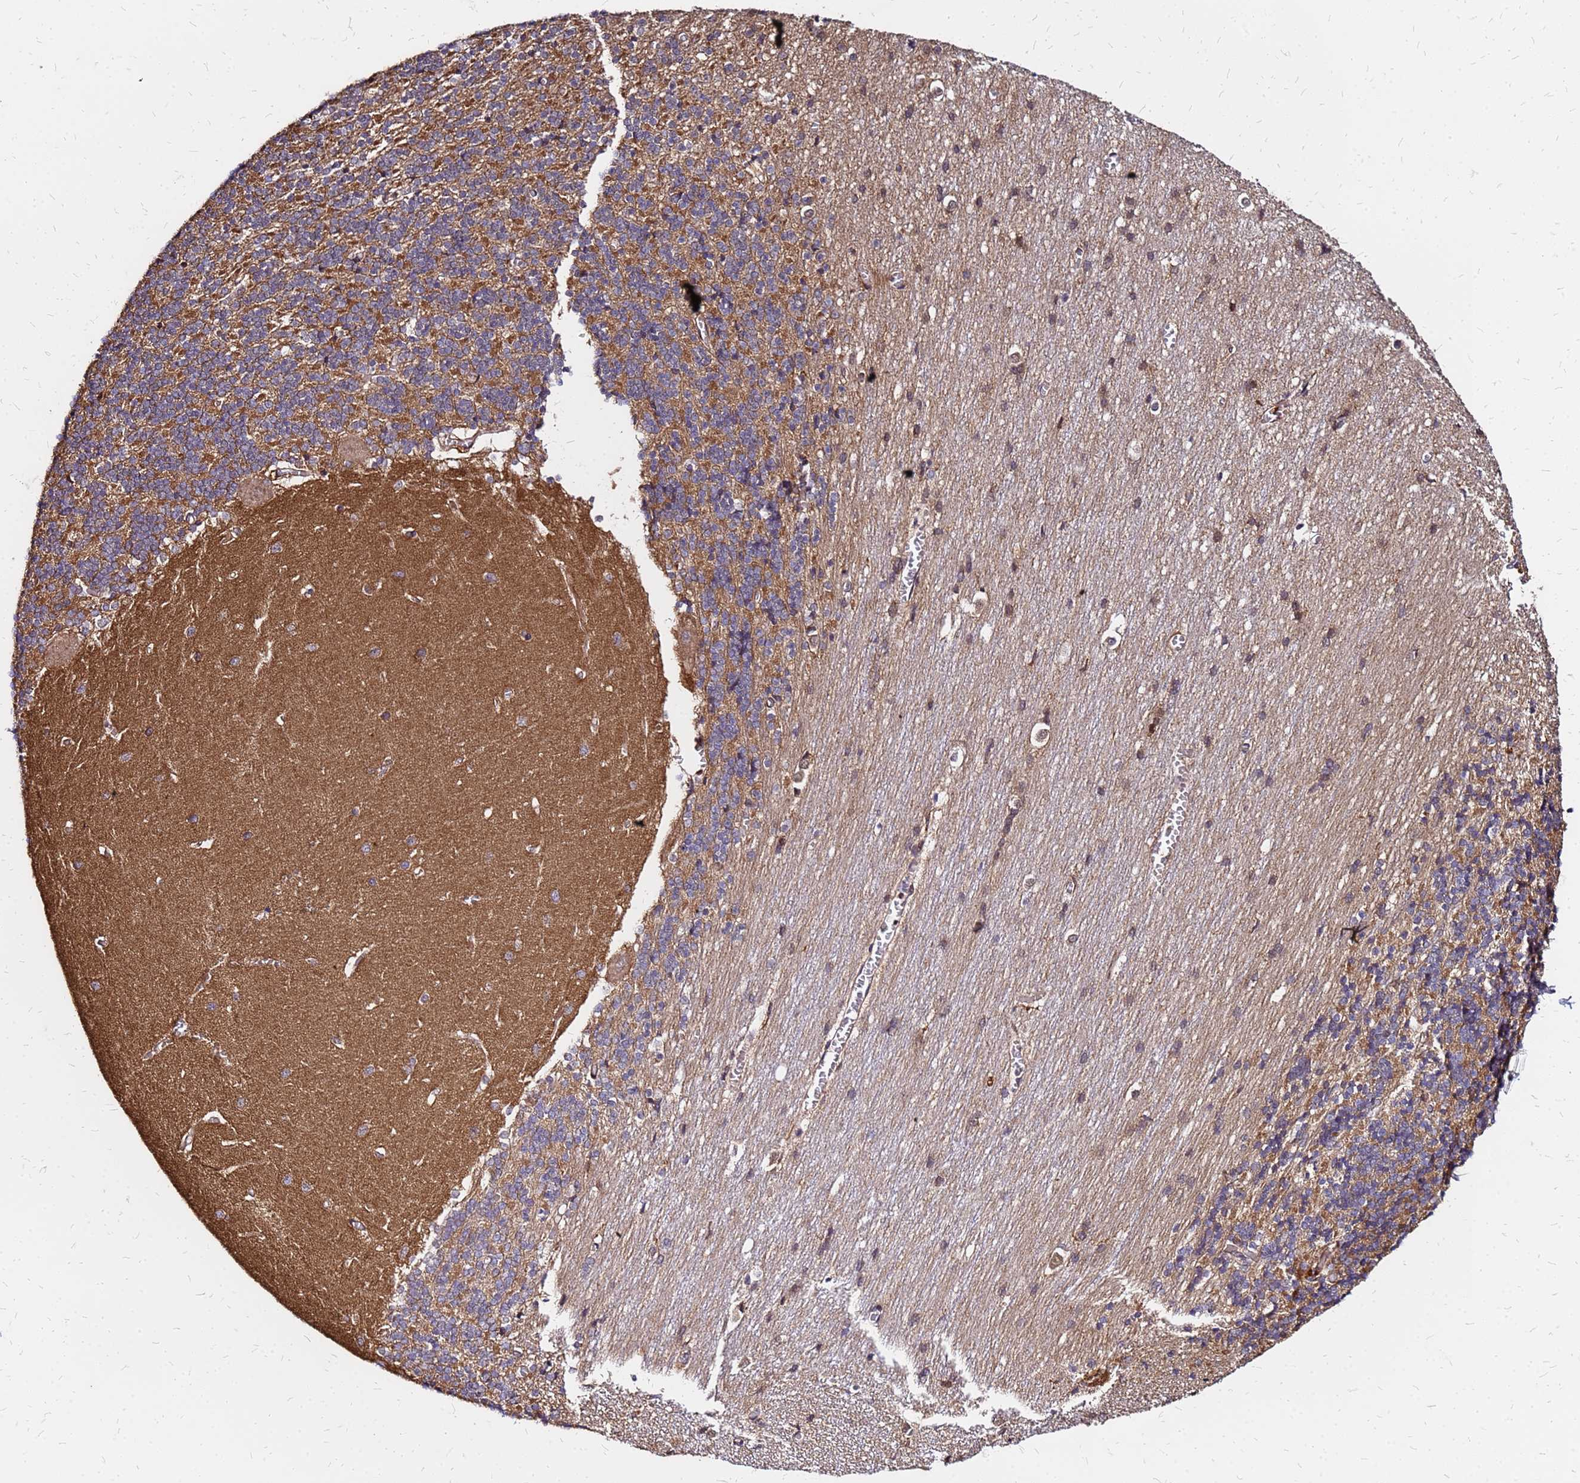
{"staining": {"intensity": "moderate", "quantity": "25%-75%", "location": "cytoplasmic/membranous"}, "tissue": "cerebellum", "cell_type": "Cells in granular layer", "image_type": "normal", "snomed": [{"axis": "morphology", "description": "Normal tissue, NOS"}, {"axis": "topography", "description": "Cerebellum"}], "caption": "This photomicrograph shows immunohistochemistry staining of normal human cerebellum, with medium moderate cytoplasmic/membranous expression in approximately 25%-75% of cells in granular layer.", "gene": "CYBC1", "patient": {"sex": "male", "age": 37}}